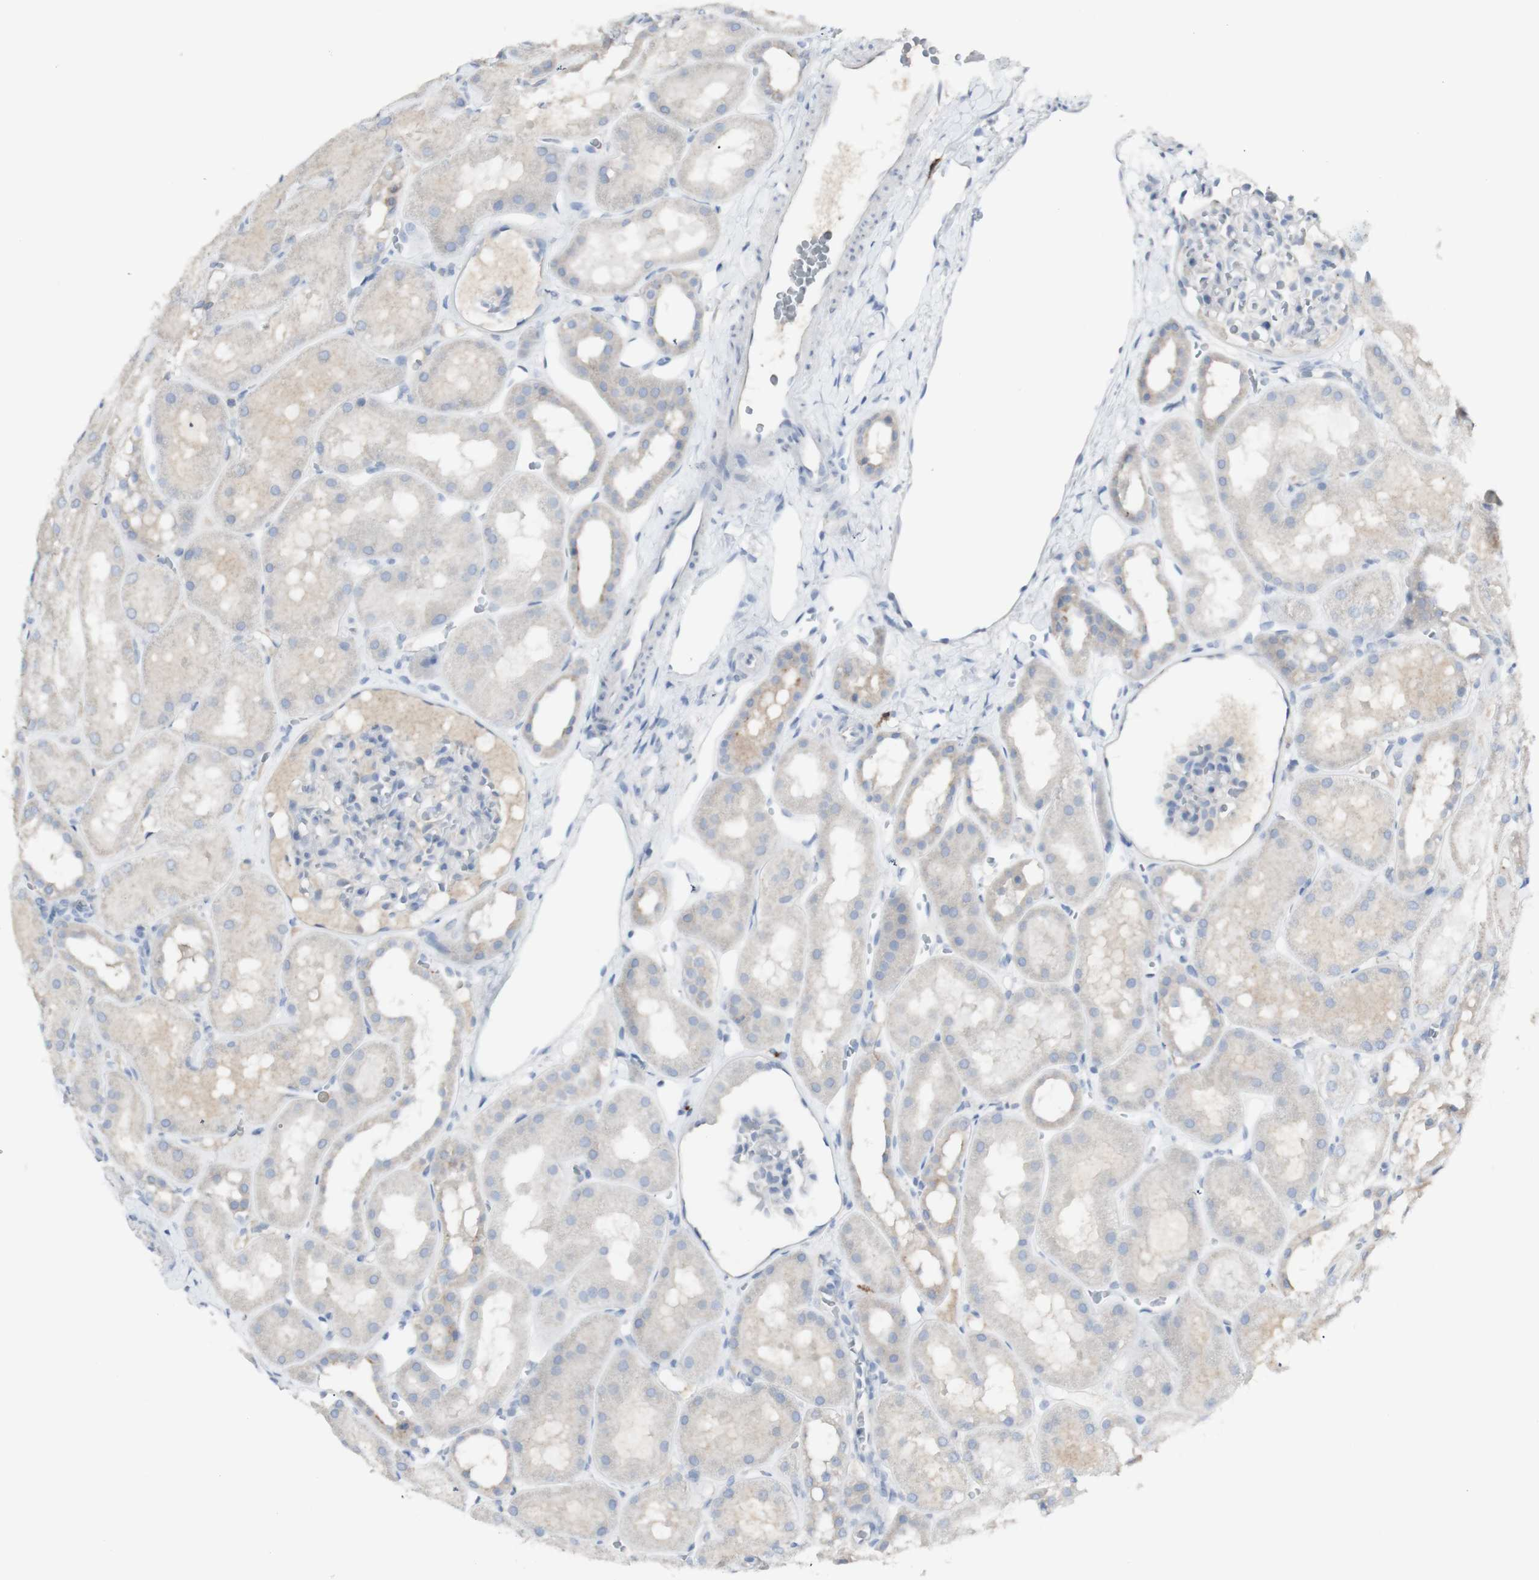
{"staining": {"intensity": "negative", "quantity": "none", "location": "none"}, "tissue": "kidney", "cell_type": "Cells in glomeruli", "image_type": "normal", "snomed": [{"axis": "morphology", "description": "Normal tissue, NOS"}, {"axis": "topography", "description": "Kidney"}, {"axis": "topography", "description": "Urinary bladder"}], "caption": "This is a histopathology image of IHC staining of unremarkable kidney, which shows no expression in cells in glomeruli.", "gene": "CD207", "patient": {"sex": "male", "age": 16}}